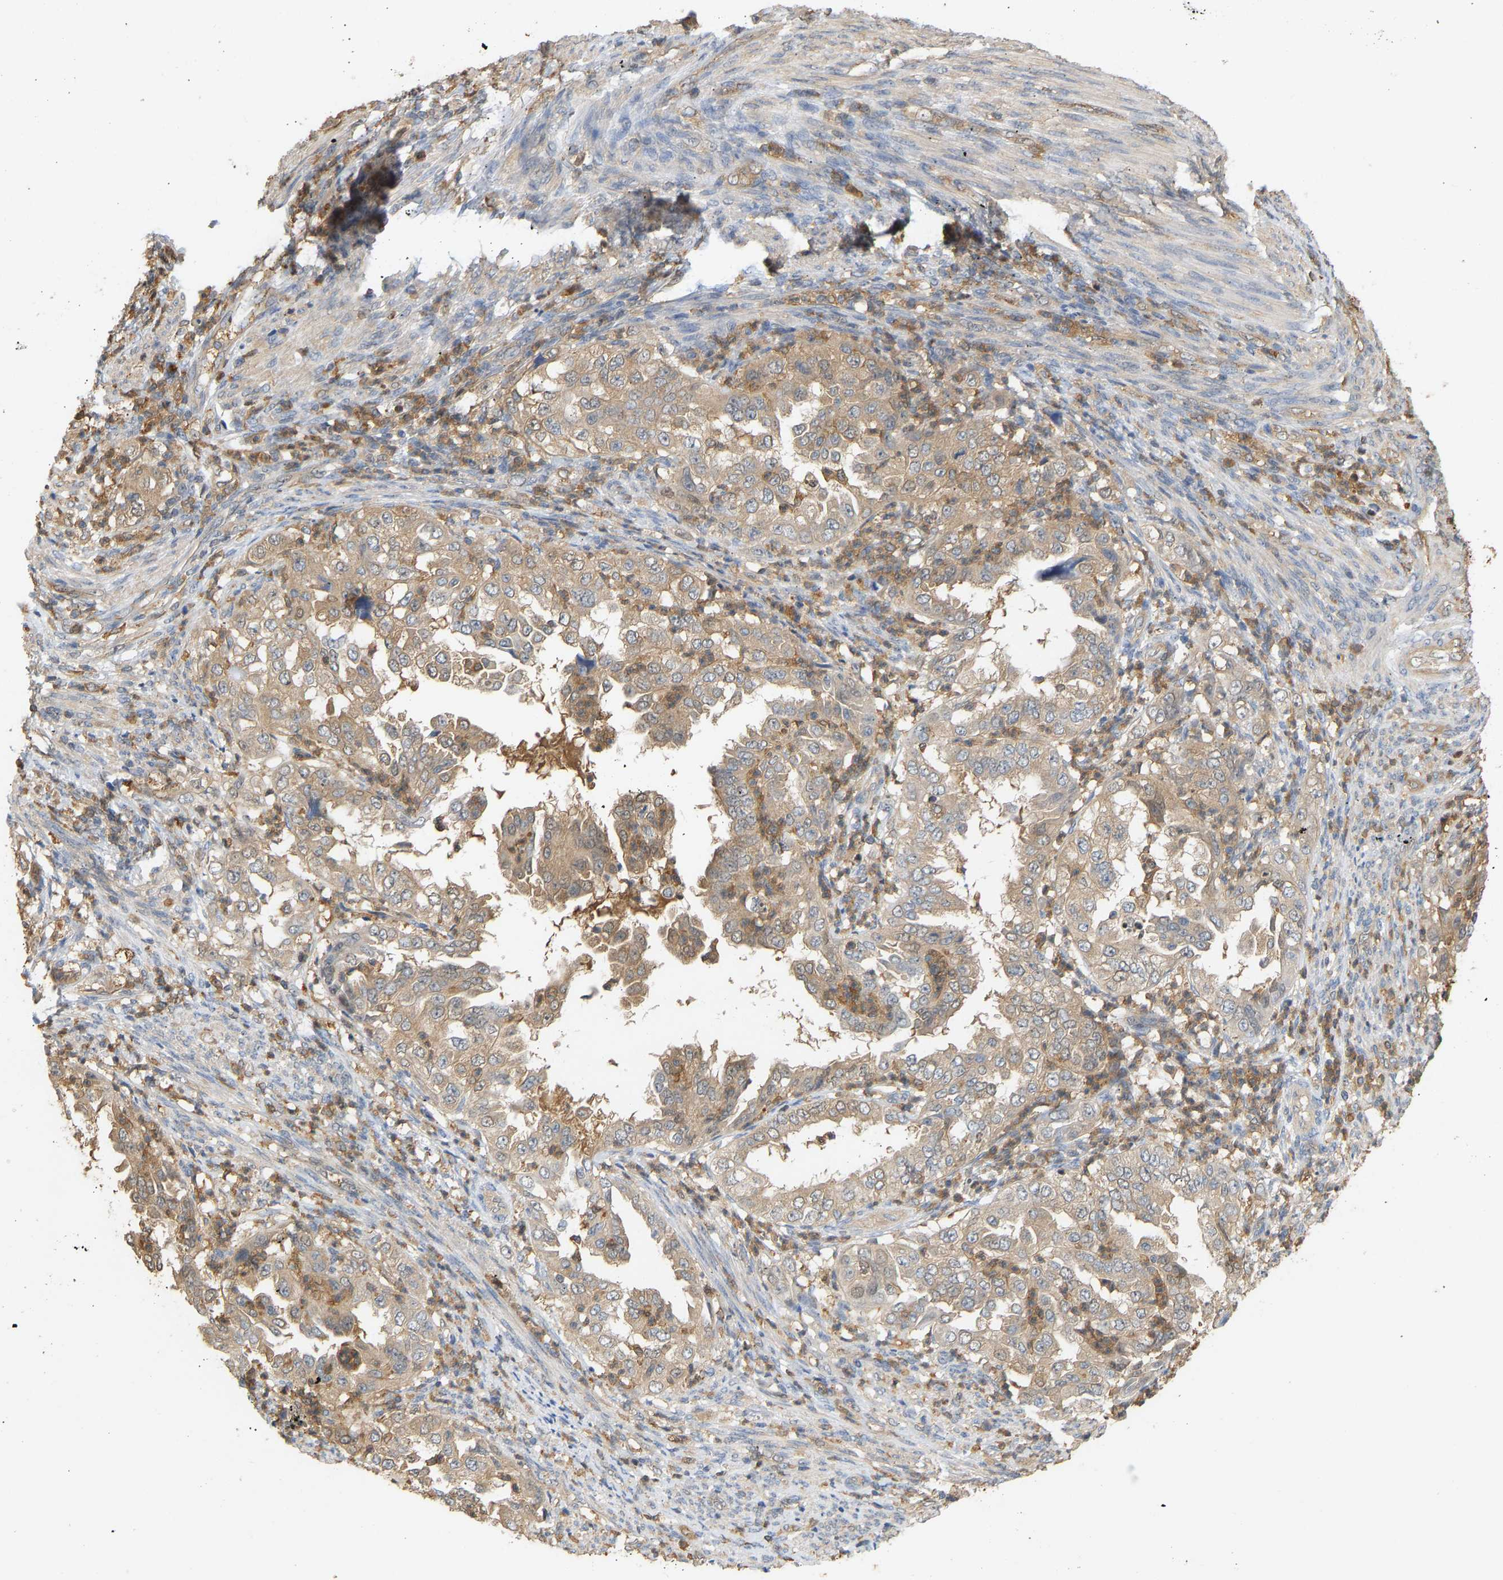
{"staining": {"intensity": "moderate", "quantity": ">75%", "location": "cytoplasmic/membranous"}, "tissue": "endometrial cancer", "cell_type": "Tumor cells", "image_type": "cancer", "snomed": [{"axis": "morphology", "description": "Adenocarcinoma, NOS"}, {"axis": "topography", "description": "Endometrium"}], "caption": "High-power microscopy captured an immunohistochemistry (IHC) photomicrograph of endometrial cancer, revealing moderate cytoplasmic/membranous positivity in approximately >75% of tumor cells.", "gene": "ENO1", "patient": {"sex": "female", "age": 85}}